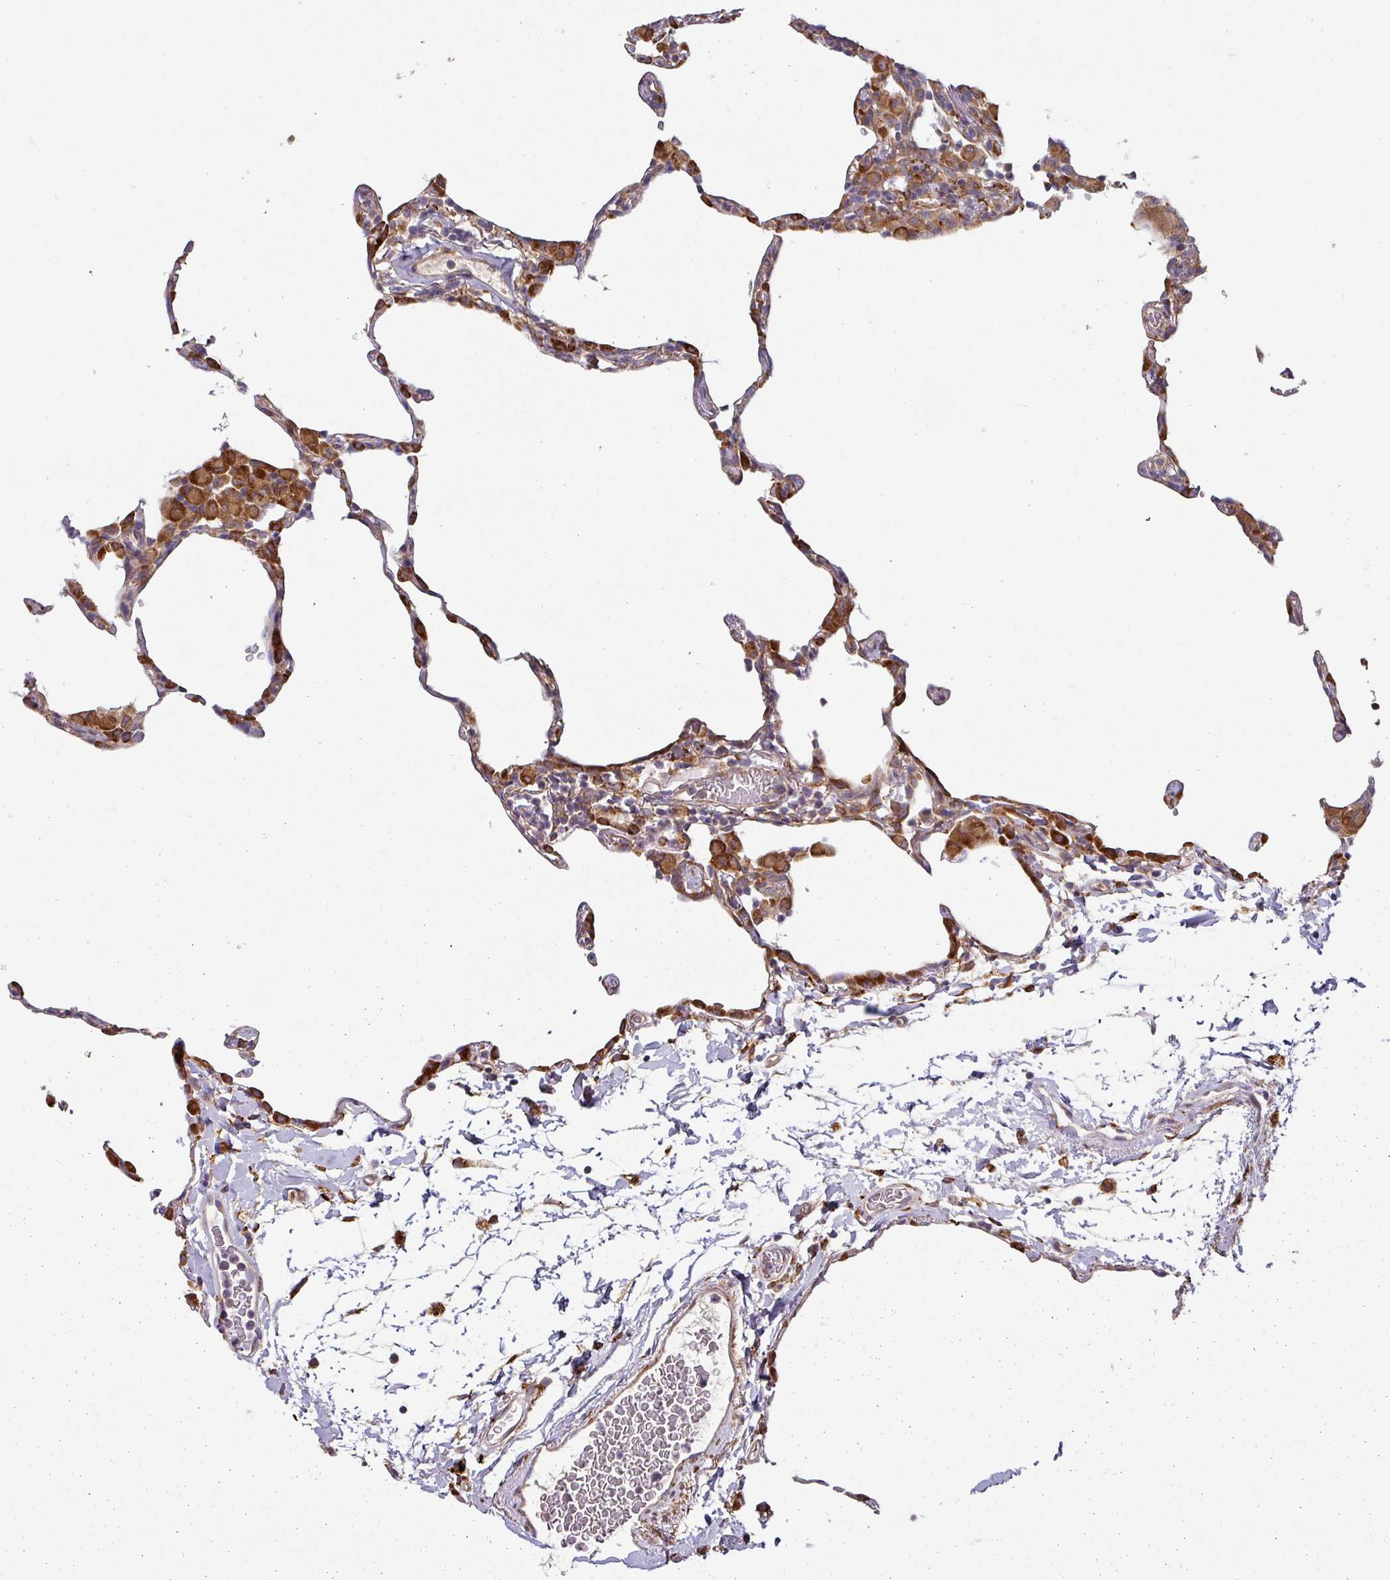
{"staining": {"intensity": "strong", "quantity": "25%-75%", "location": "cytoplasmic/membranous"}, "tissue": "lung", "cell_type": "Alveolar cells", "image_type": "normal", "snomed": [{"axis": "morphology", "description": "Normal tissue, NOS"}, {"axis": "topography", "description": "Lung"}], "caption": "Protein expression analysis of normal human lung reveals strong cytoplasmic/membranous positivity in approximately 25%-75% of alveolar cells. (DAB IHC, brown staining for protein, blue staining for nuclei).", "gene": "ZNF268", "patient": {"sex": "female", "age": 57}}